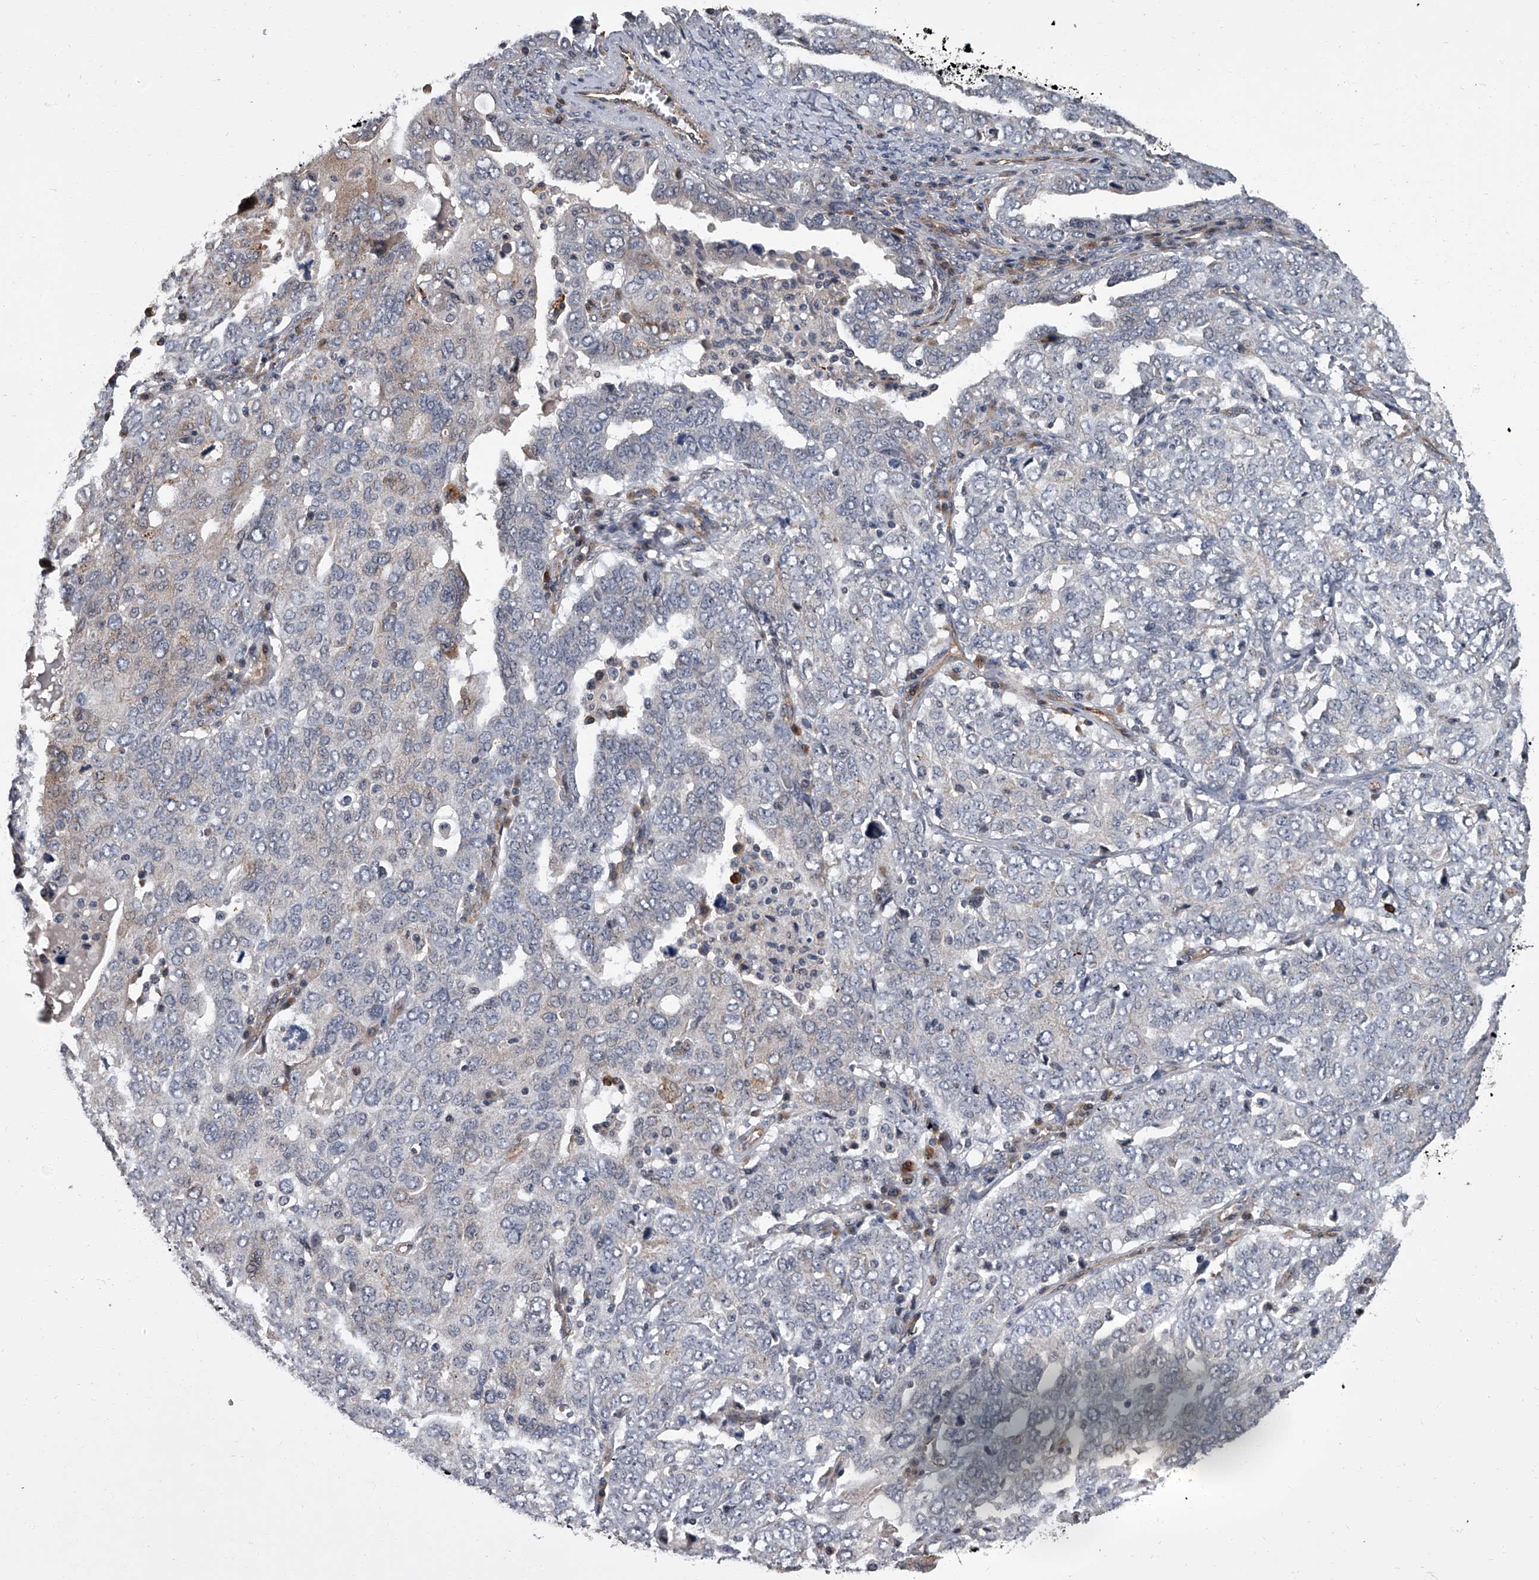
{"staining": {"intensity": "weak", "quantity": "<25%", "location": "cytoplasmic/membranous"}, "tissue": "ovarian cancer", "cell_type": "Tumor cells", "image_type": "cancer", "snomed": [{"axis": "morphology", "description": "Carcinoma, endometroid"}, {"axis": "topography", "description": "Ovary"}], "caption": "A photomicrograph of ovarian cancer (endometroid carcinoma) stained for a protein displays no brown staining in tumor cells.", "gene": "SIRT4", "patient": {"sex": "female", "age": 62}}